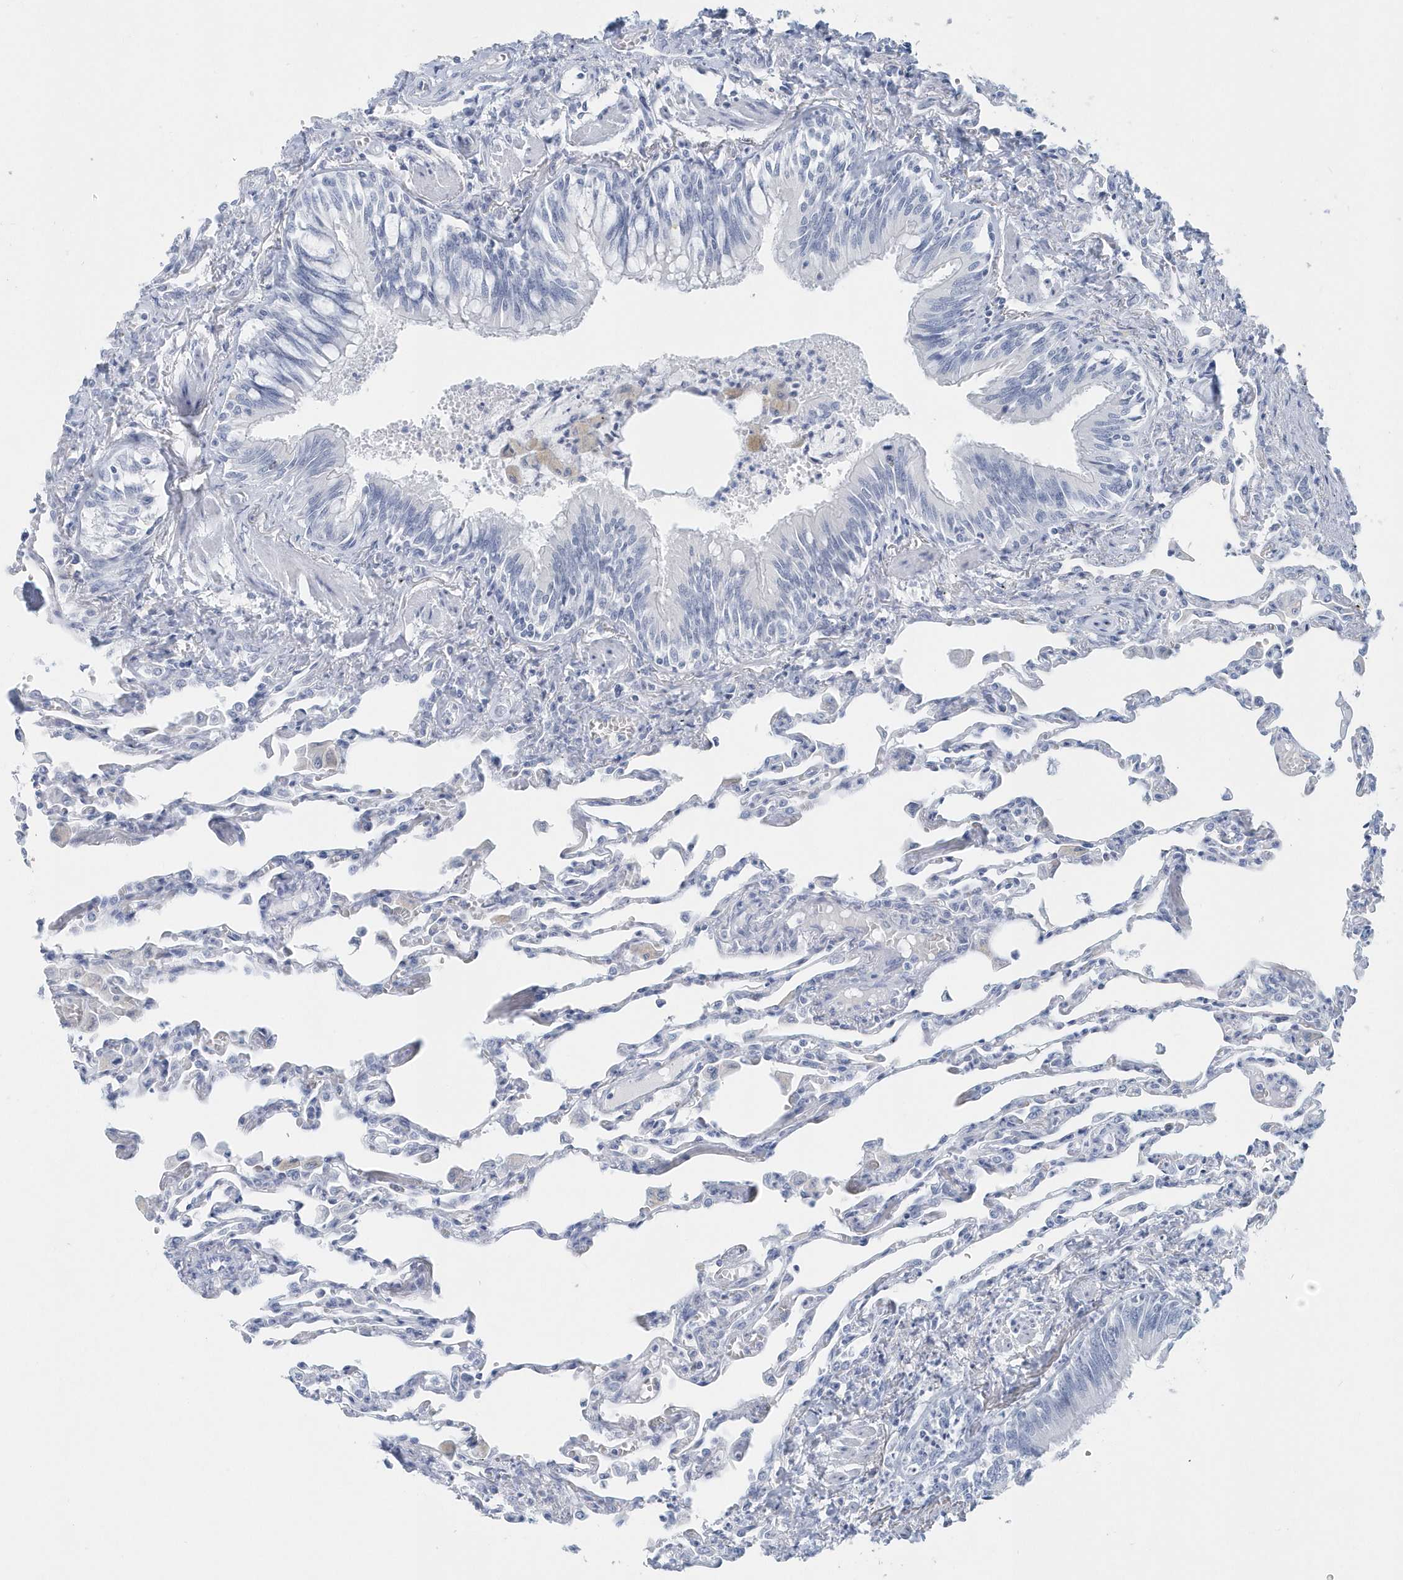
{"staining": {"intensity": "negative", "quantity": "none", "location": "none"}, "tissue": "lung", "cell_type": "Alveolar cells", "image_type": "normal", "snomed": [{"axis": "morphology", "description": "Normal tissue, NOS"}, {"axis": "topography", "description": "Bronchus"}, {"axis": "topography", "description": "Lung"}], "caption": "IHC histopathology image of benign lung: lung stained with DAB demonstrates no significant protein expression in alveolar cells.", "gene": "PTPRO", "patient": {"sex": "female", "age": 49}}